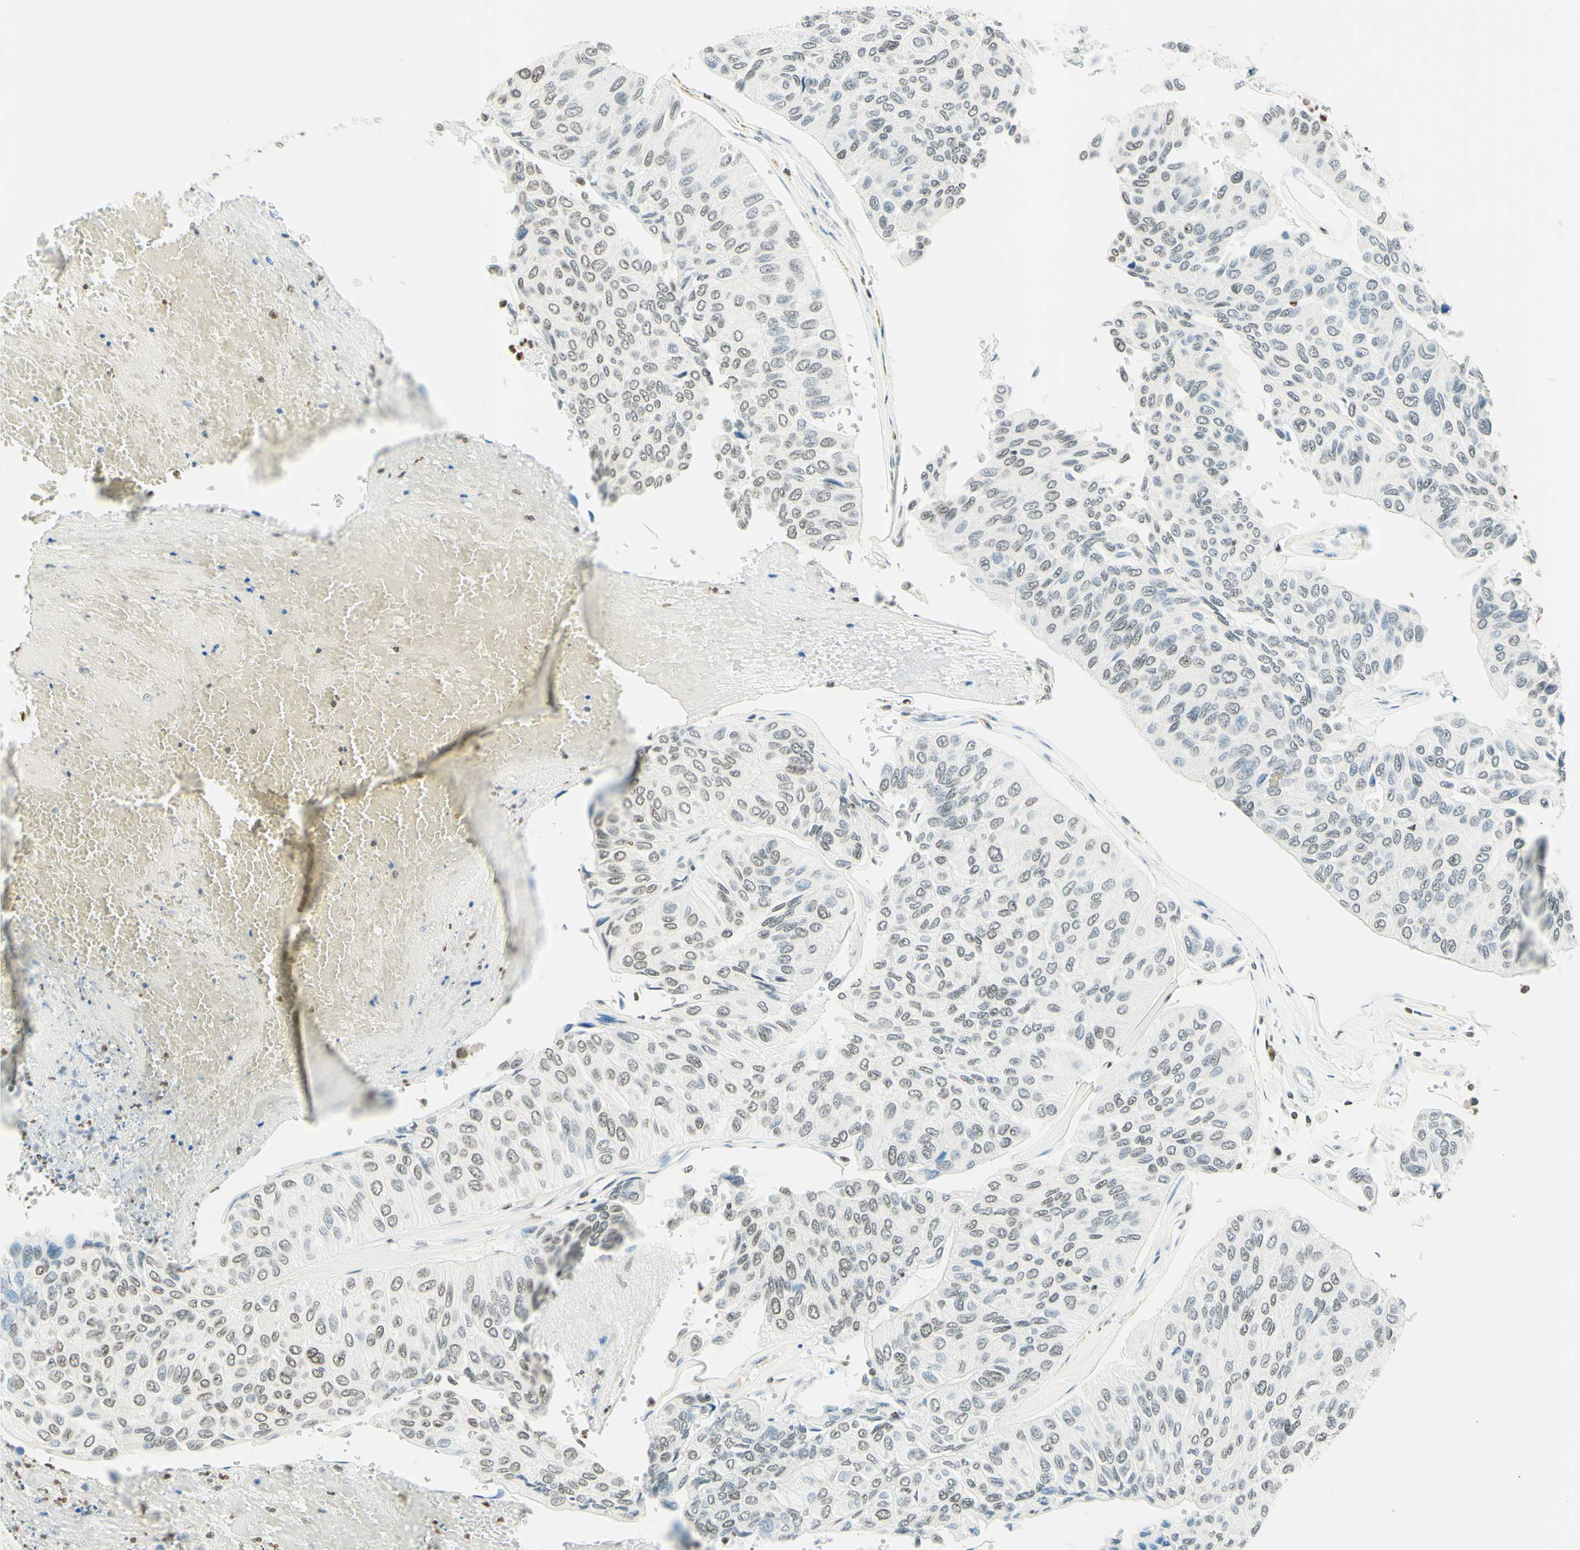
{"staining": {"intensity": "weak", "quantity": "<25%", "location": "nuclear"}, "tissue": "urothelial cancer", "cell_type": "Tumor cells", "image_type": "cancer", "snomed": [{"axis": "morphology", "description": "Urothelial carcinoma, High grade"}, {"axis": "topography", "description": "Urinary bladder"}], "caption": "High magnification brightfield microscopy of urothelial cancer stained with DAB (brown) and counterstained with hematoxylin (blue): tumor cells show no significant staining.", "gene": "MSH2", "patient": {"sex": "male", "age": 66}}